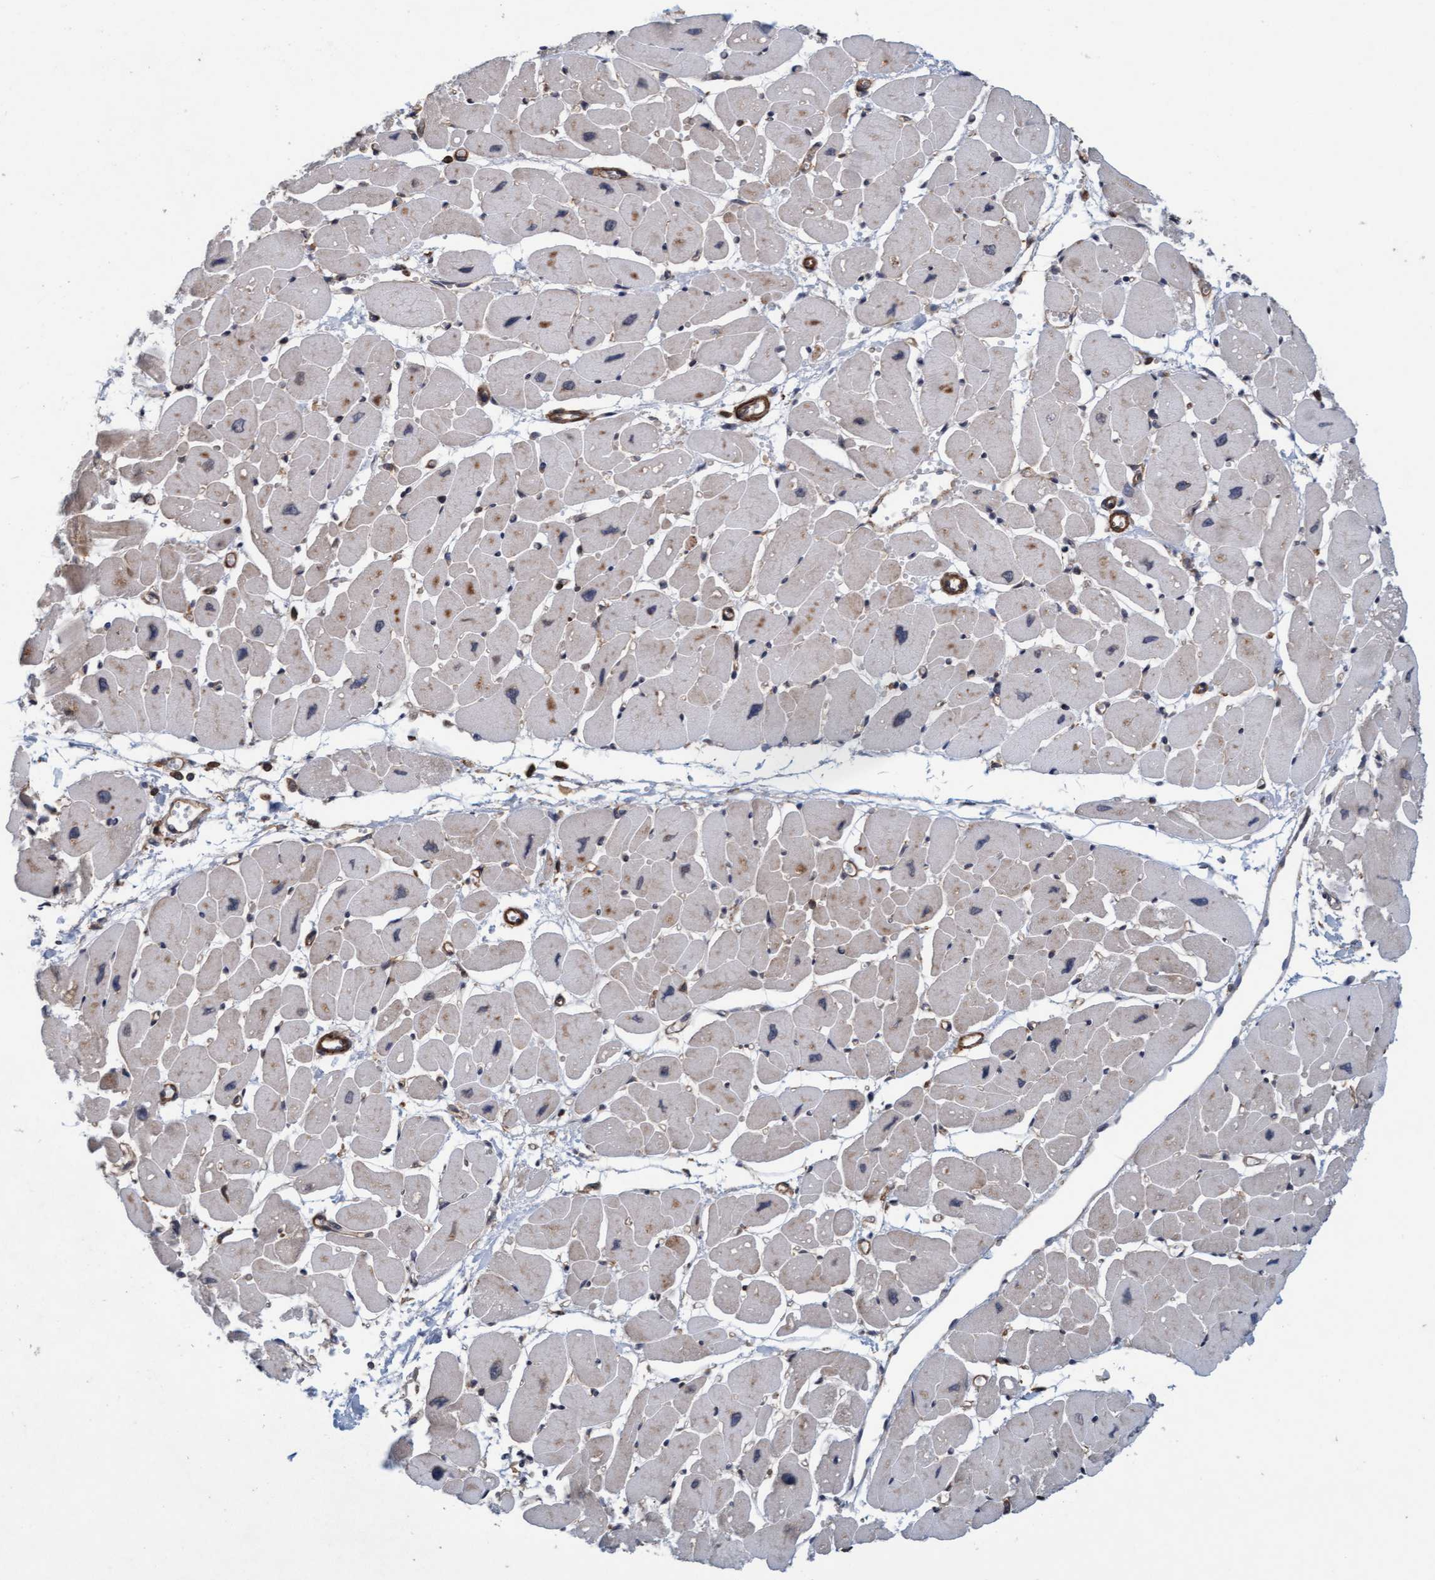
{"staining": {"intensity": "moderate", "quantity": "25%-75%", "location": "cytoplasmic/membranous"}, "tissue": "heart muscle", "cell_type": "Cardiomyocytes", "image_type": "normal", "snomed": [{"axis": "morphology", "description": "Normal tissue, NOS"}, {"axis": "topography", "description": "Heart"}], "caption": "This image shows immunohistochemistry (IHC) staining of unremarkable heart muscle, with medium moderate cytoplasmic/membranous expression in approximately 25%-75% of cardiomyocytes.", "gene": "FXR2", "patient": {"sex": "female", "age": 54}}